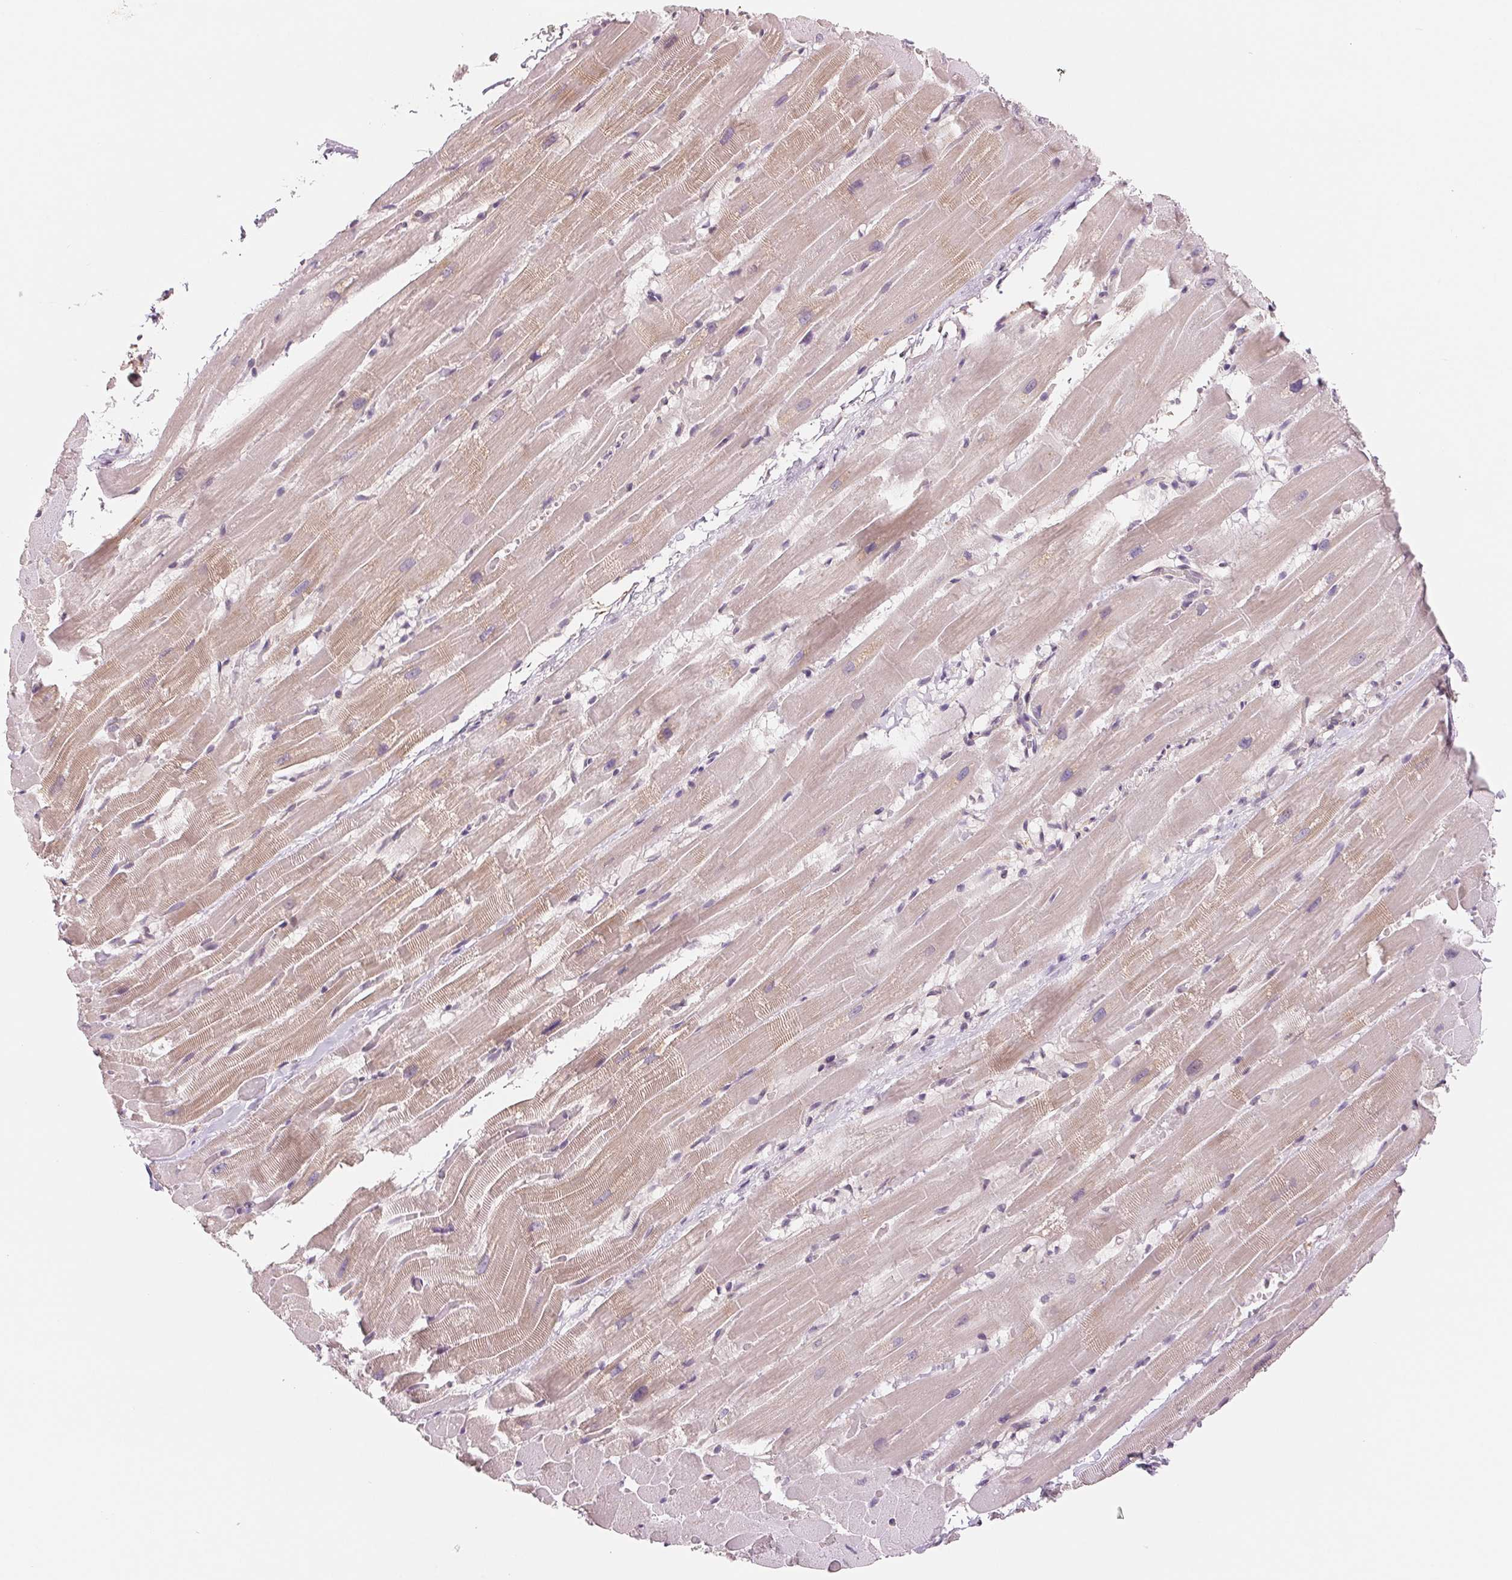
{"staining": {"intensity": "weak", "quantity": ">75%", "location": "cytoplasmic/membranous"}, "tissue": "heart muscle", "cell_type": "Cardiomyocytes", "image_type": "normal", "snomed": [{"axis": "morphology", "description": "Normal tissue, NOS"}, {"axis": "topography", "description": "Heart"}], "caption": "Weak cytoplasmic/membranous expression for a protein is present in about >75% of cardiomyocytes of benign heart muscle using IHC.", "gene": "CFC1B", "patient": {"sex": "male", "age": 37}}